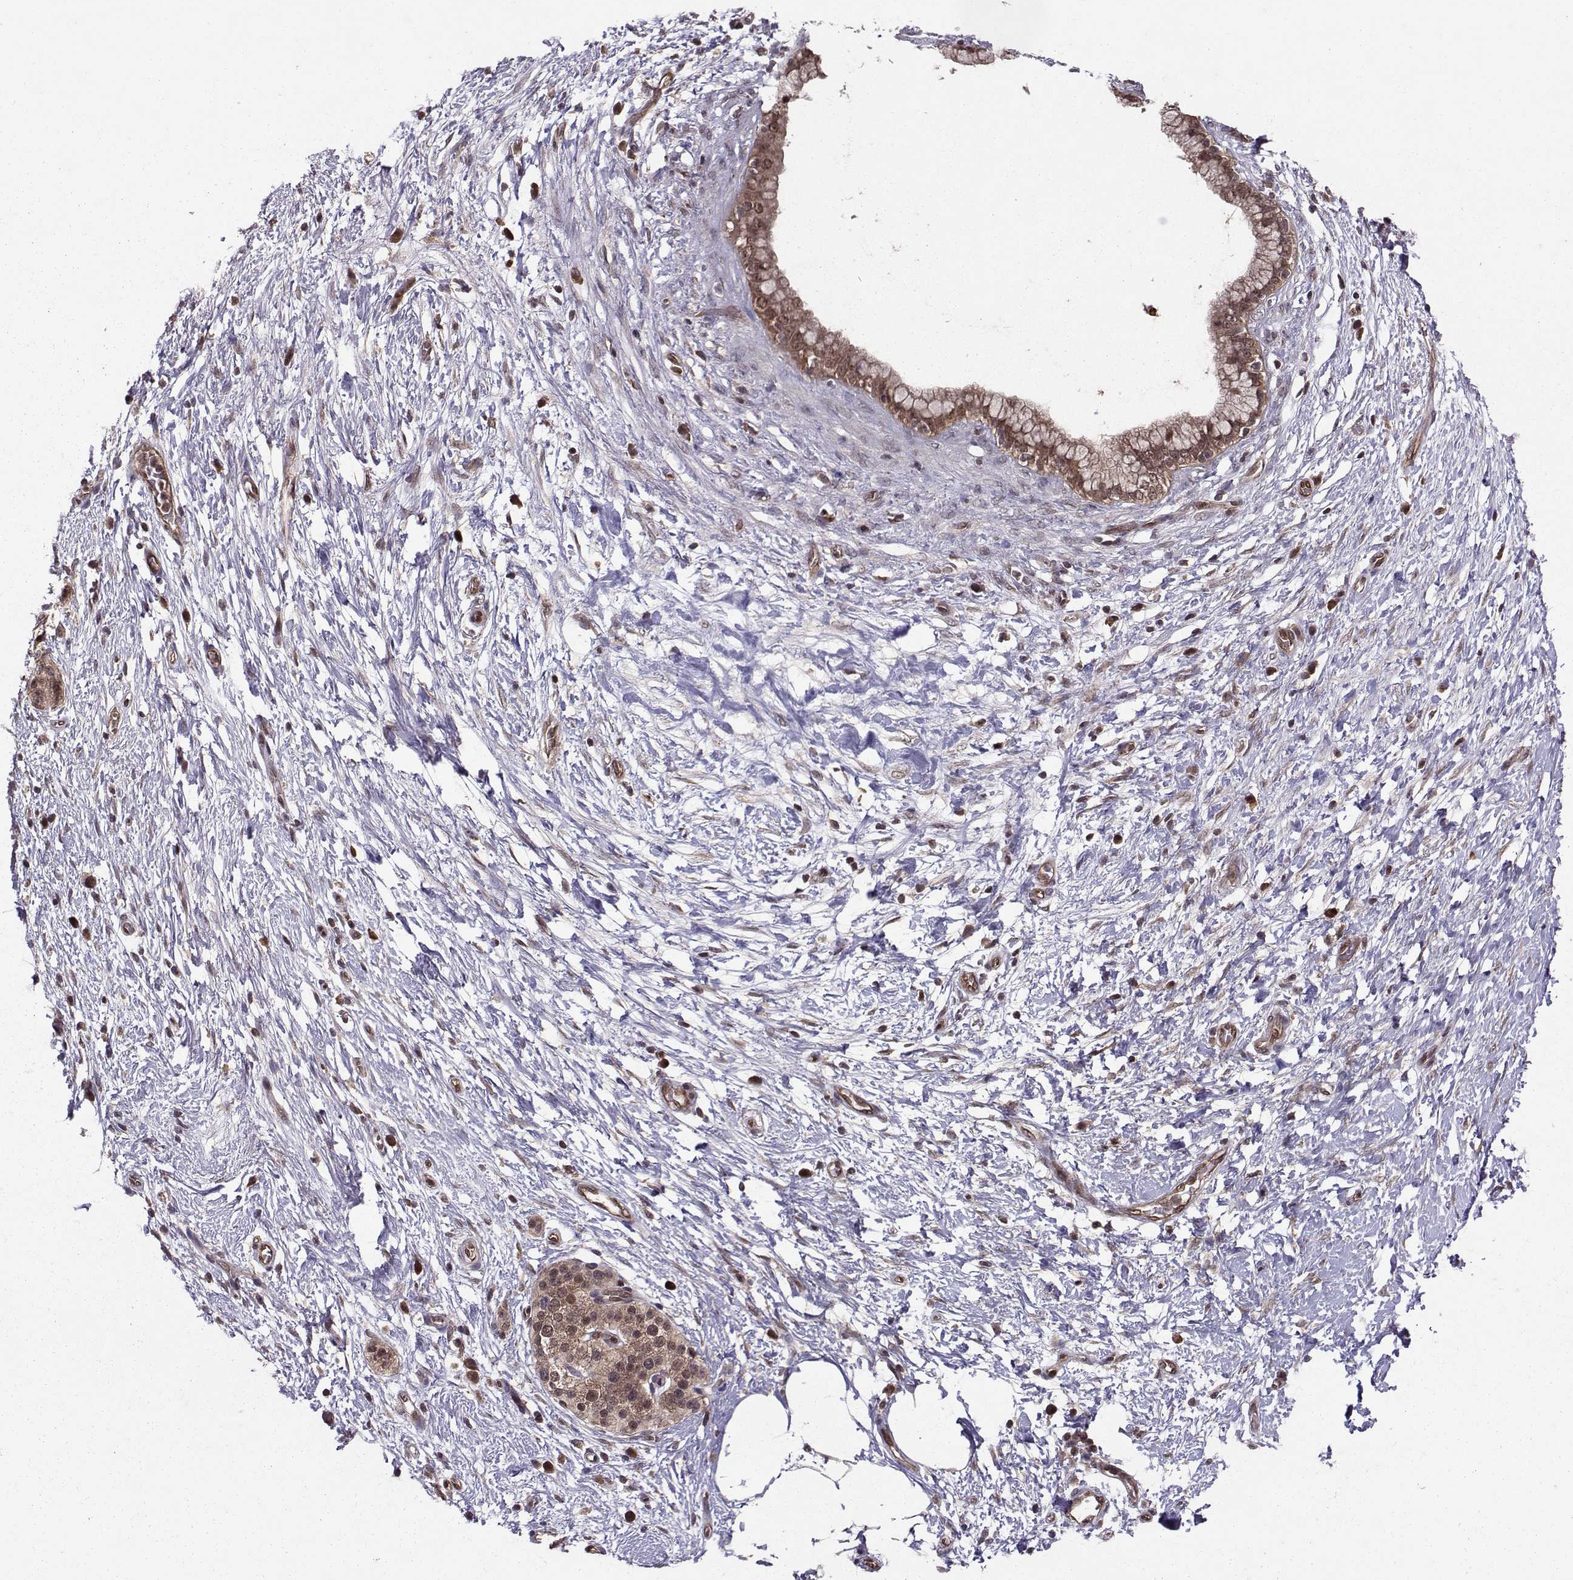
{"staining": {"intensity": "moderate", "quantity": ">75%", "location": "cytoplasmic/membranous"}, "tissue": "pancreatic cancer", "cell_type": "Tumor cells", "image_type": "cancer", "snomed": [{"axis": "morphology", "description": "Adenocarcinoma, NOS"}, {"axis": "topography", "description": "Pancreas"}], "caption": "Immunohistochemical staining of pancreatic cancer demonstrates moderate cytoplasmic/membranous protein positivity in about >75% of tumor cells. Nuclei are stained in blue.", "gene": "PPP2R2A", "patient": {"sex": "female", "age": 72}}